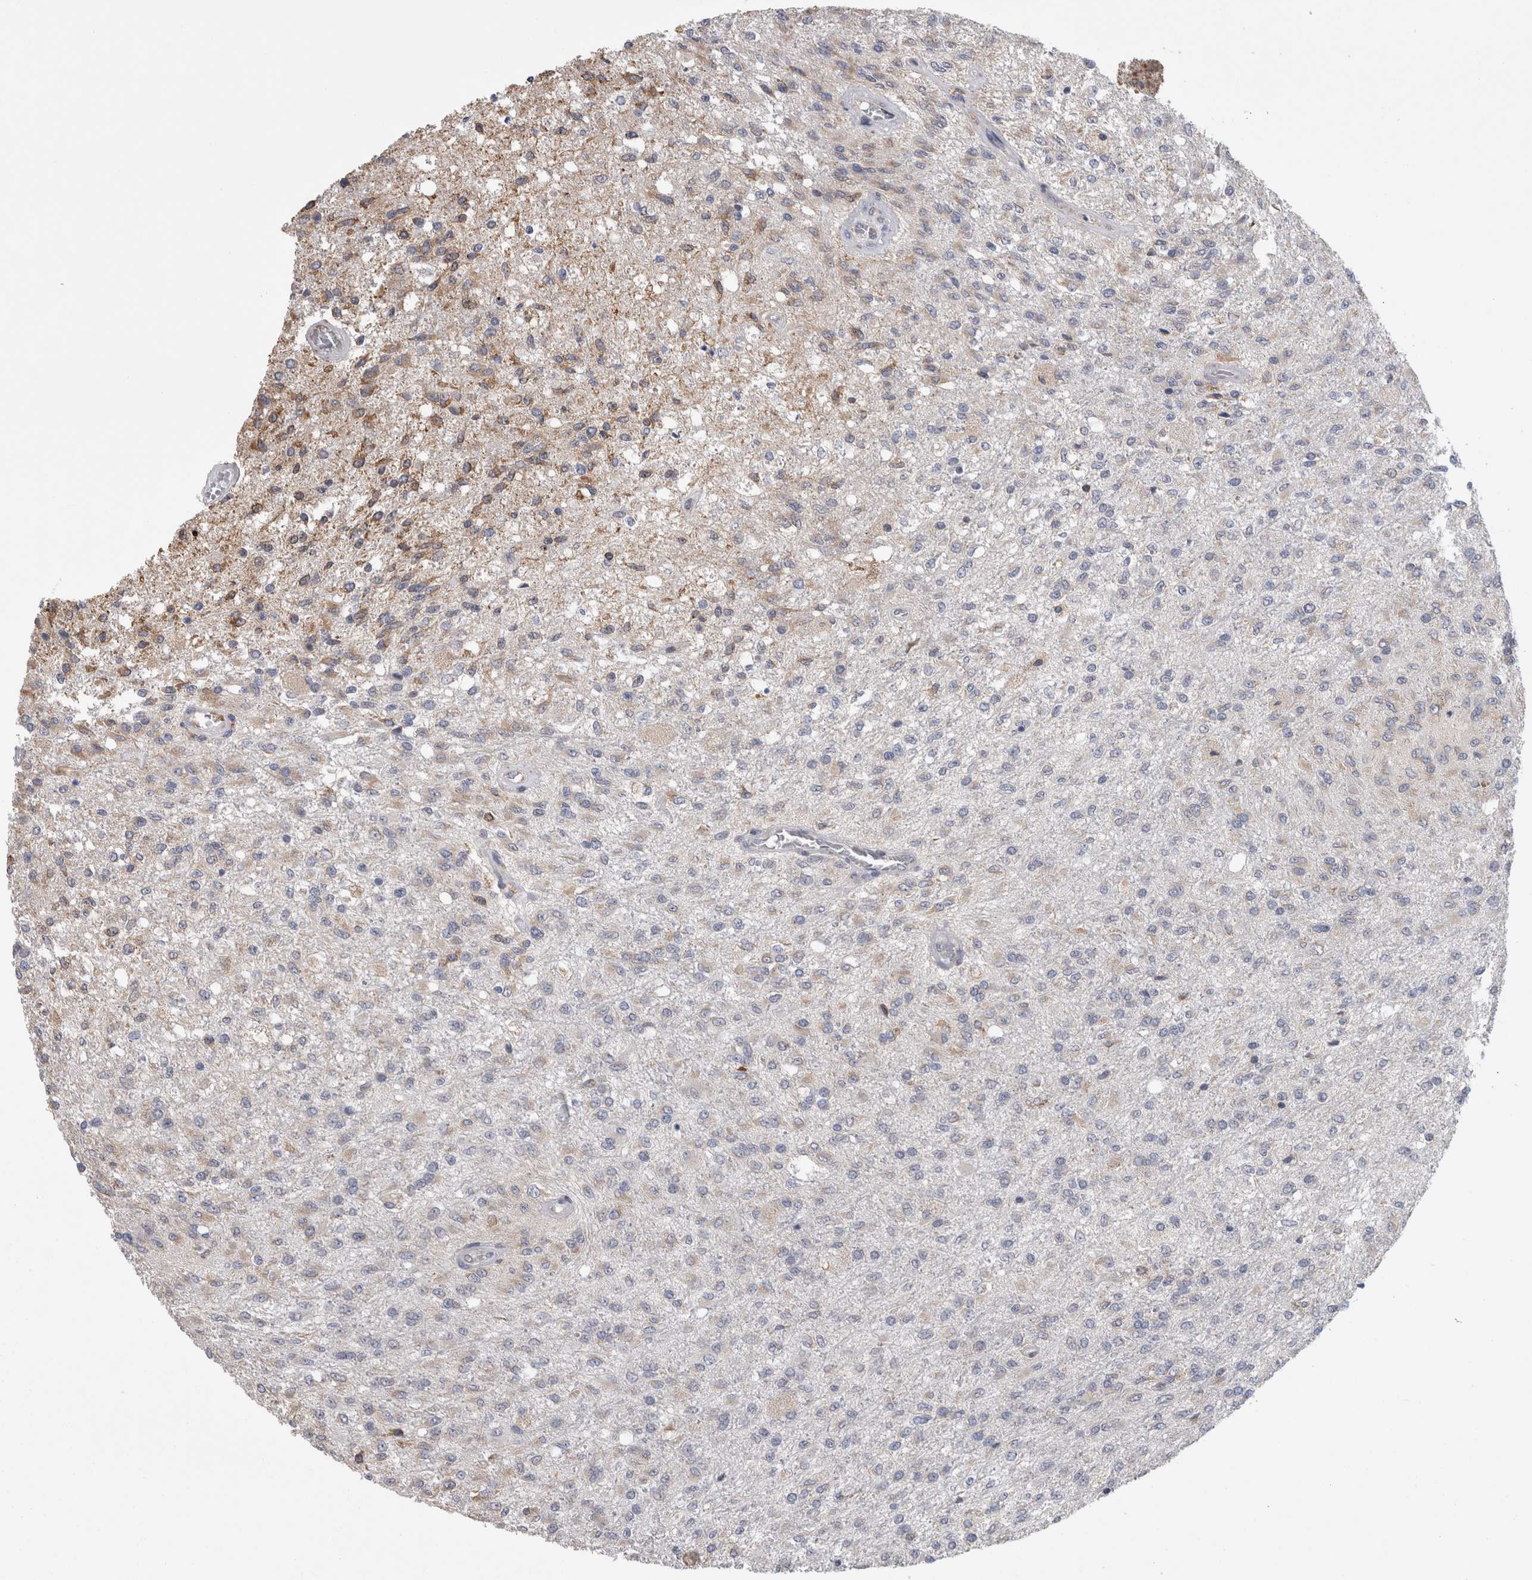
{"staining": {"intensity": "weak", "quantity": "<25%", "location": "cytoplasmic/membranous"}, "tissue": "glioma", "cell_type": "Tumor cells", "image_type": "cancer", "snomed": [{"axis": "morphology", "description": "Normal tissue, NOS"}, {"axis": "morphology", "description": "Glioma, malignant, High grade"}, {"axis": "topography", "description": "Cerebral cortex"}], "caption": "DAB immunohistochemical staining of human malignant glioma (high-grade) displays no significant expression in tumor cells.", "gene": "ZNF341", "patient": {"sex": "male", "age": 77}}